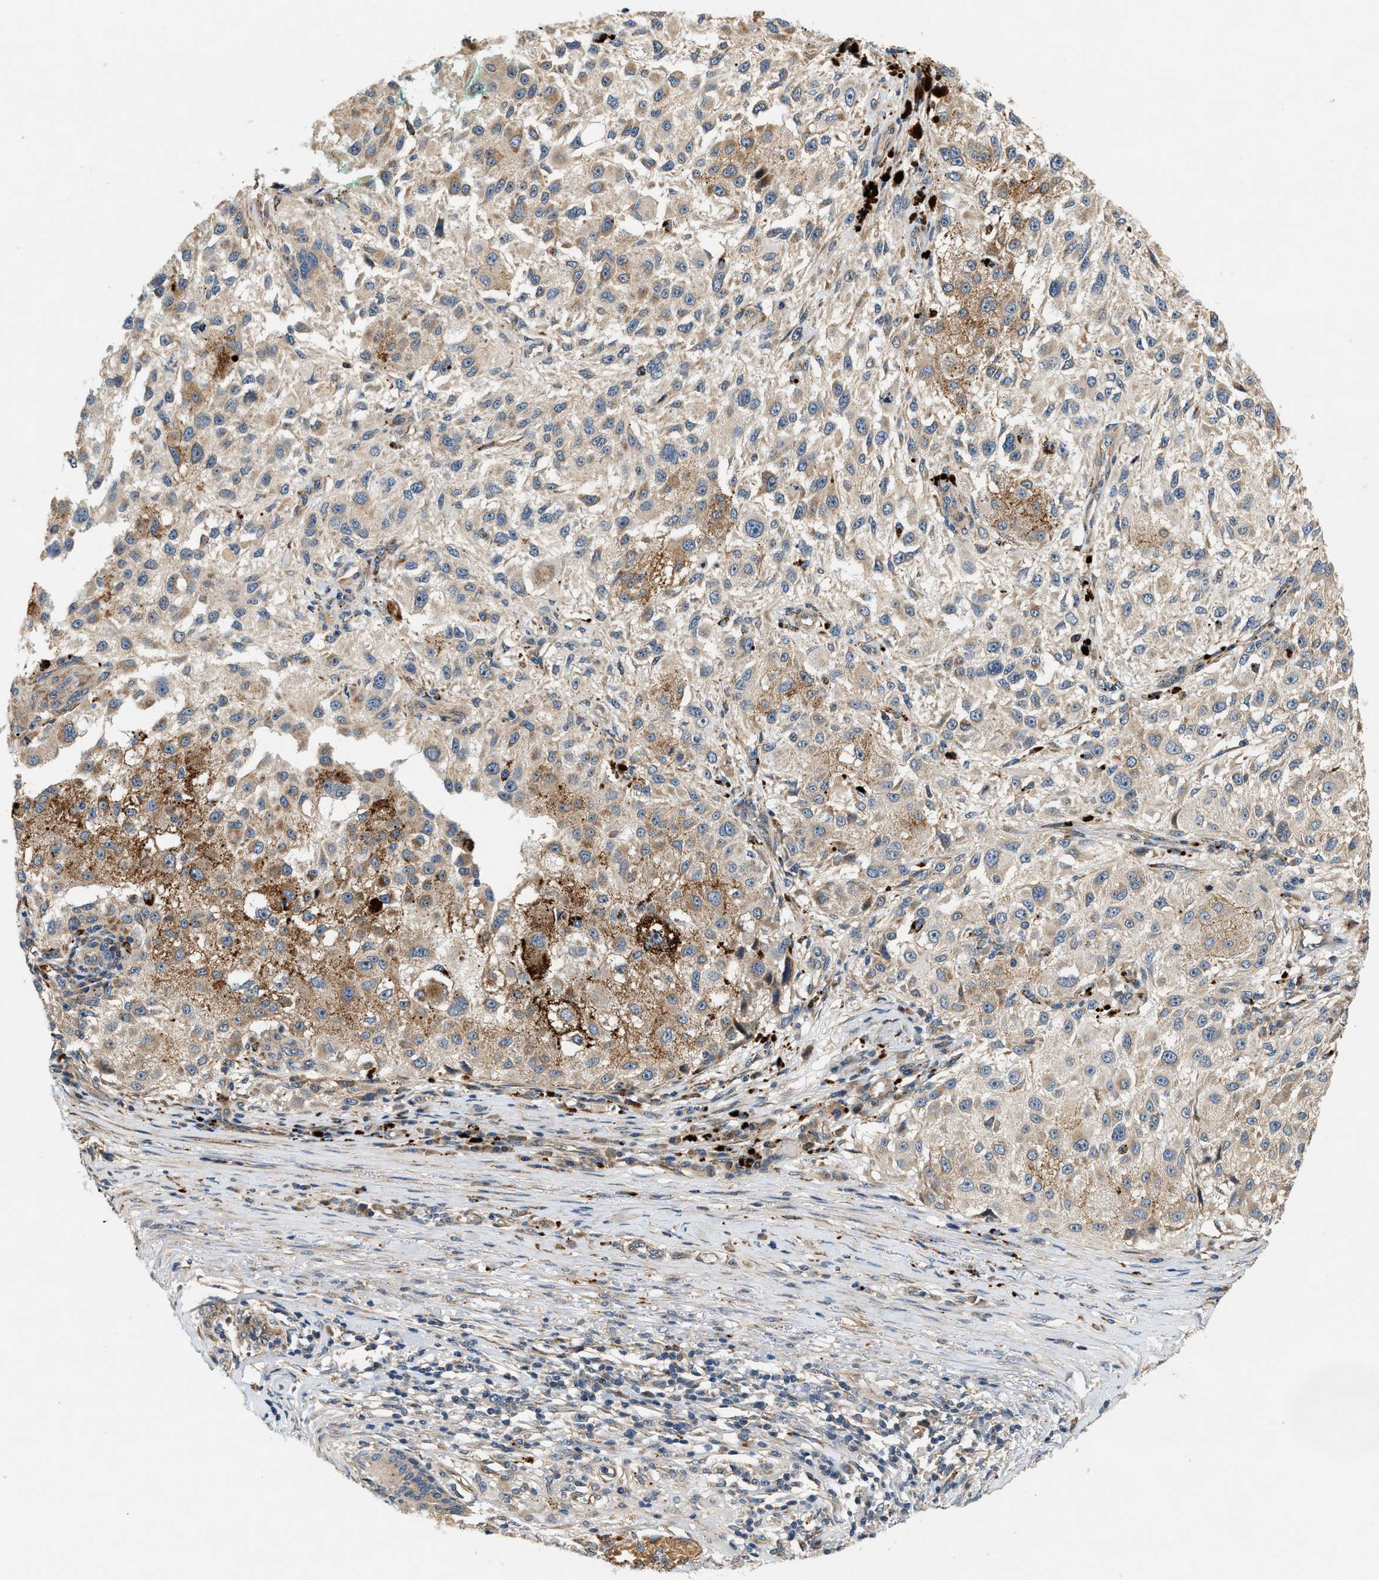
{"staining": {"intensity": "moderate", "quantity": "25%-75%", "location": "cytoplasmic/membranous"}, "tissue": "melanoma", "cell_type": "Tumor cells", "image_type": "cancer", "snomed": [{"axis": "morphology", "description": "Necrosis, NOS"}, {"axis": "morphology", "description": "Malignant melanoma, NOS"}, {"axis": "topography", "description": "Skin"}], "caption": "Moderate cytoplasmic/membranous positivity is present in approximately 25%-75% of tumor cells in melanoma. (DAB IHC with brightfield microscopy, high magnification).", "gene": "DUSP10", "patient": {"sex": "female", "age": 87}}